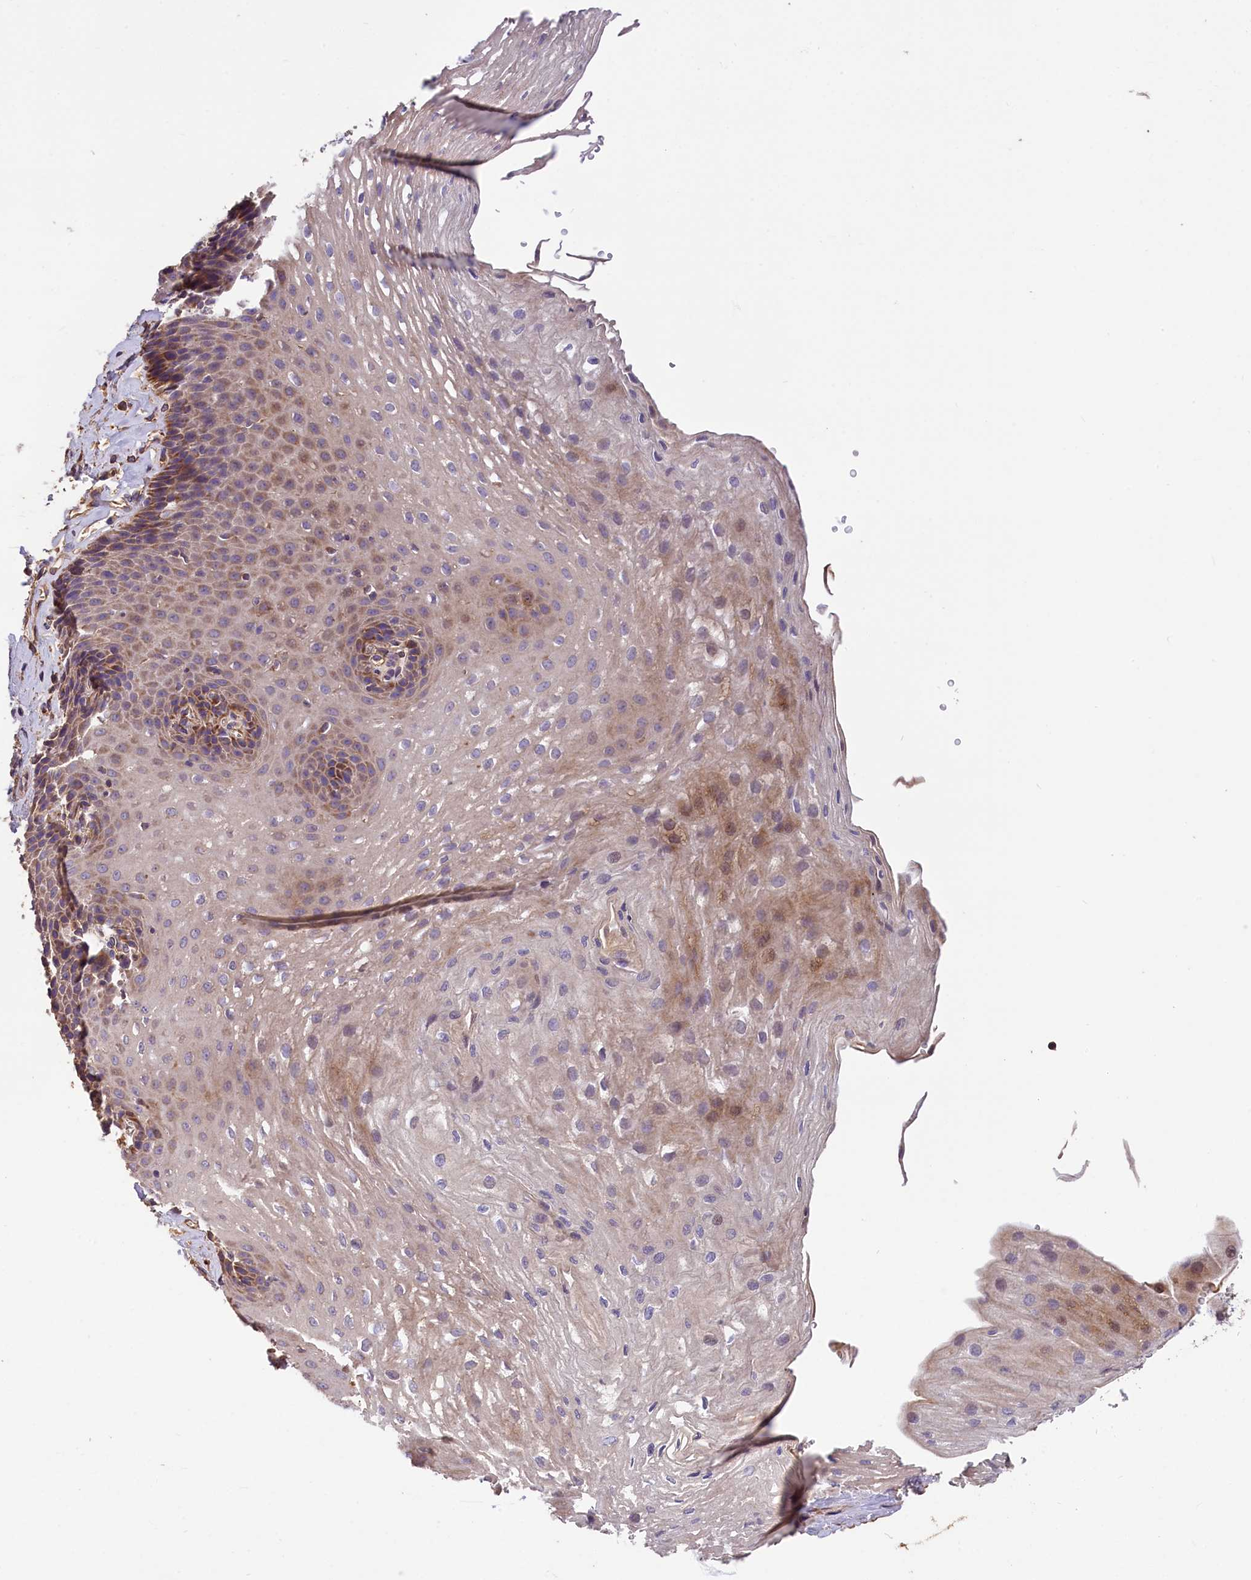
{"staining": {"intensity": "moderate", "quantity": "25%-75%", "location": "cytoplasmic/membranous"}, "tissue": "esophagus", "cell_type": "Squamous epithelial cells", "image_type": "normal", "snomed": [{"axis": "morphology", "description": "Normal tissue, NOS"}, {"axis": "topography", "description": "Esophagus"}], "caption": "Protein analysis of benign esophagus displays moderate cytoplasmic/membranous staining in approximately 25%-75% of squamous epithelial cells. (IHC, brightfield microscopy, high magnification).", "gene": "ERMARD", "patient": {"sex": "female", "age": 66}}